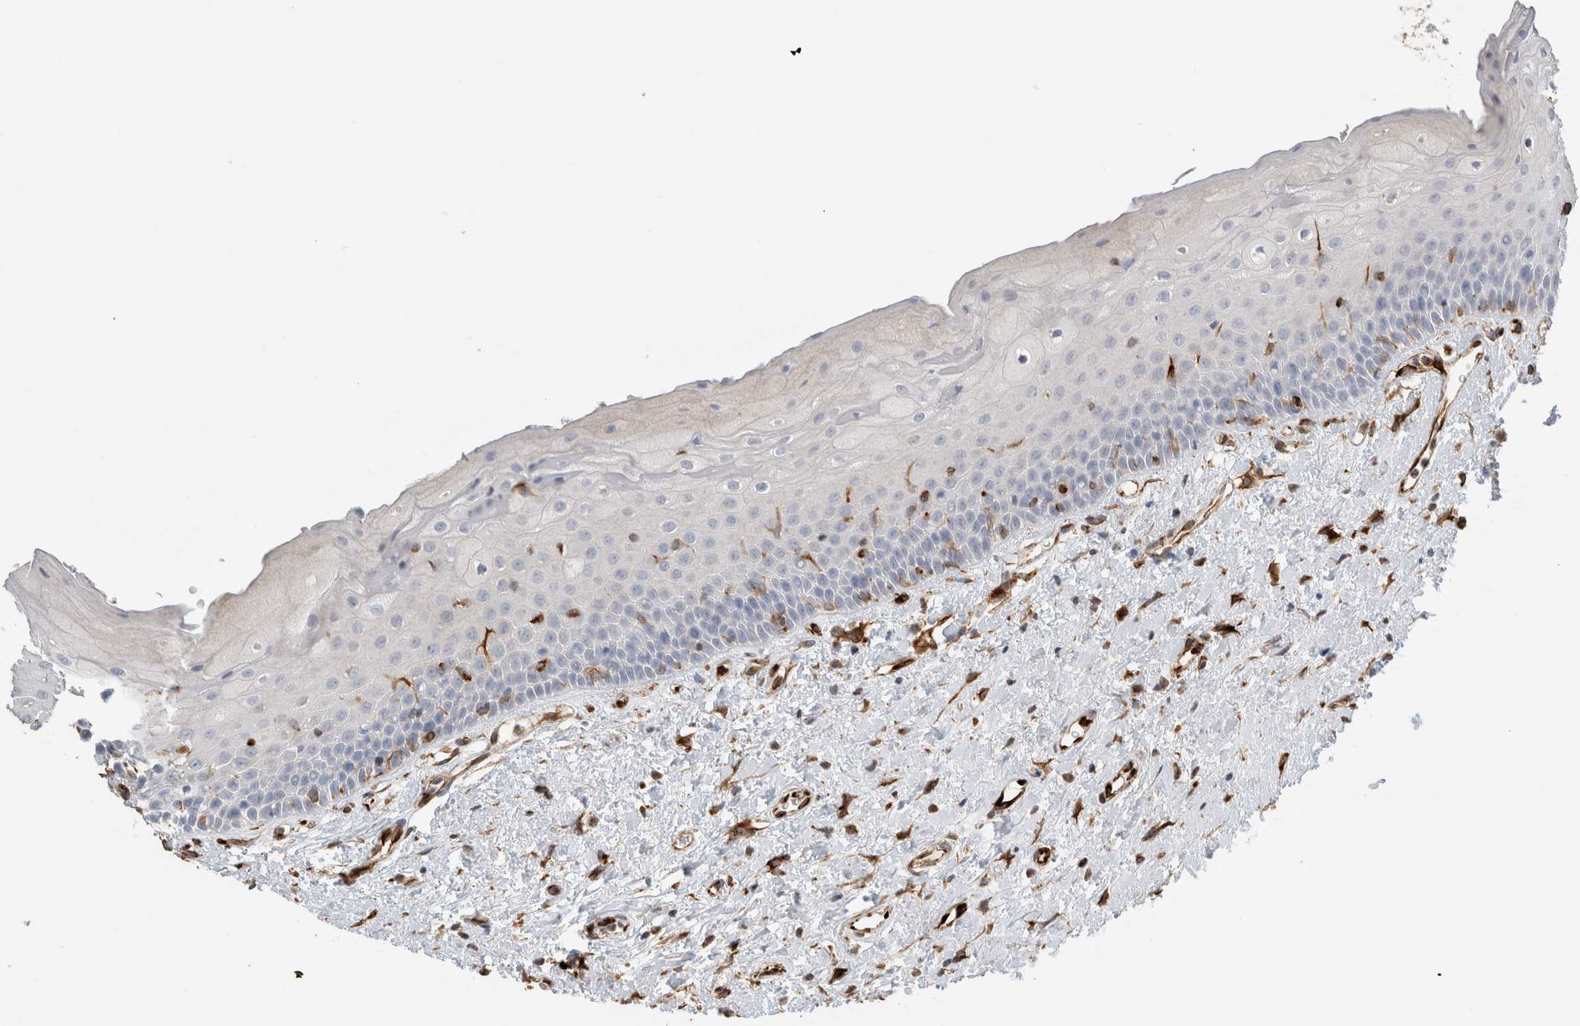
{"staining": {"intensity": "negative", "quantity": "none", "location": "none"}, "tissue": "oral mucosa", "cell_type": "Squamous epithelial cells", "image_type": "normal", "snomed": [{"axis": "morphology", "description": "Normal tissue, NOS"}, {"axis": "topography", "description": "Oral tissue"}], "caption": "There is no significant positivity in squamous epithelial cells of oral mucosa. (DAB (3,3'-diaminobenzidine) immunohistochemistry (IHC) visualized using brightfield microscopy, high magnification).", "gene": "LY86", "patient": {"sex": "female", "age": 76}}